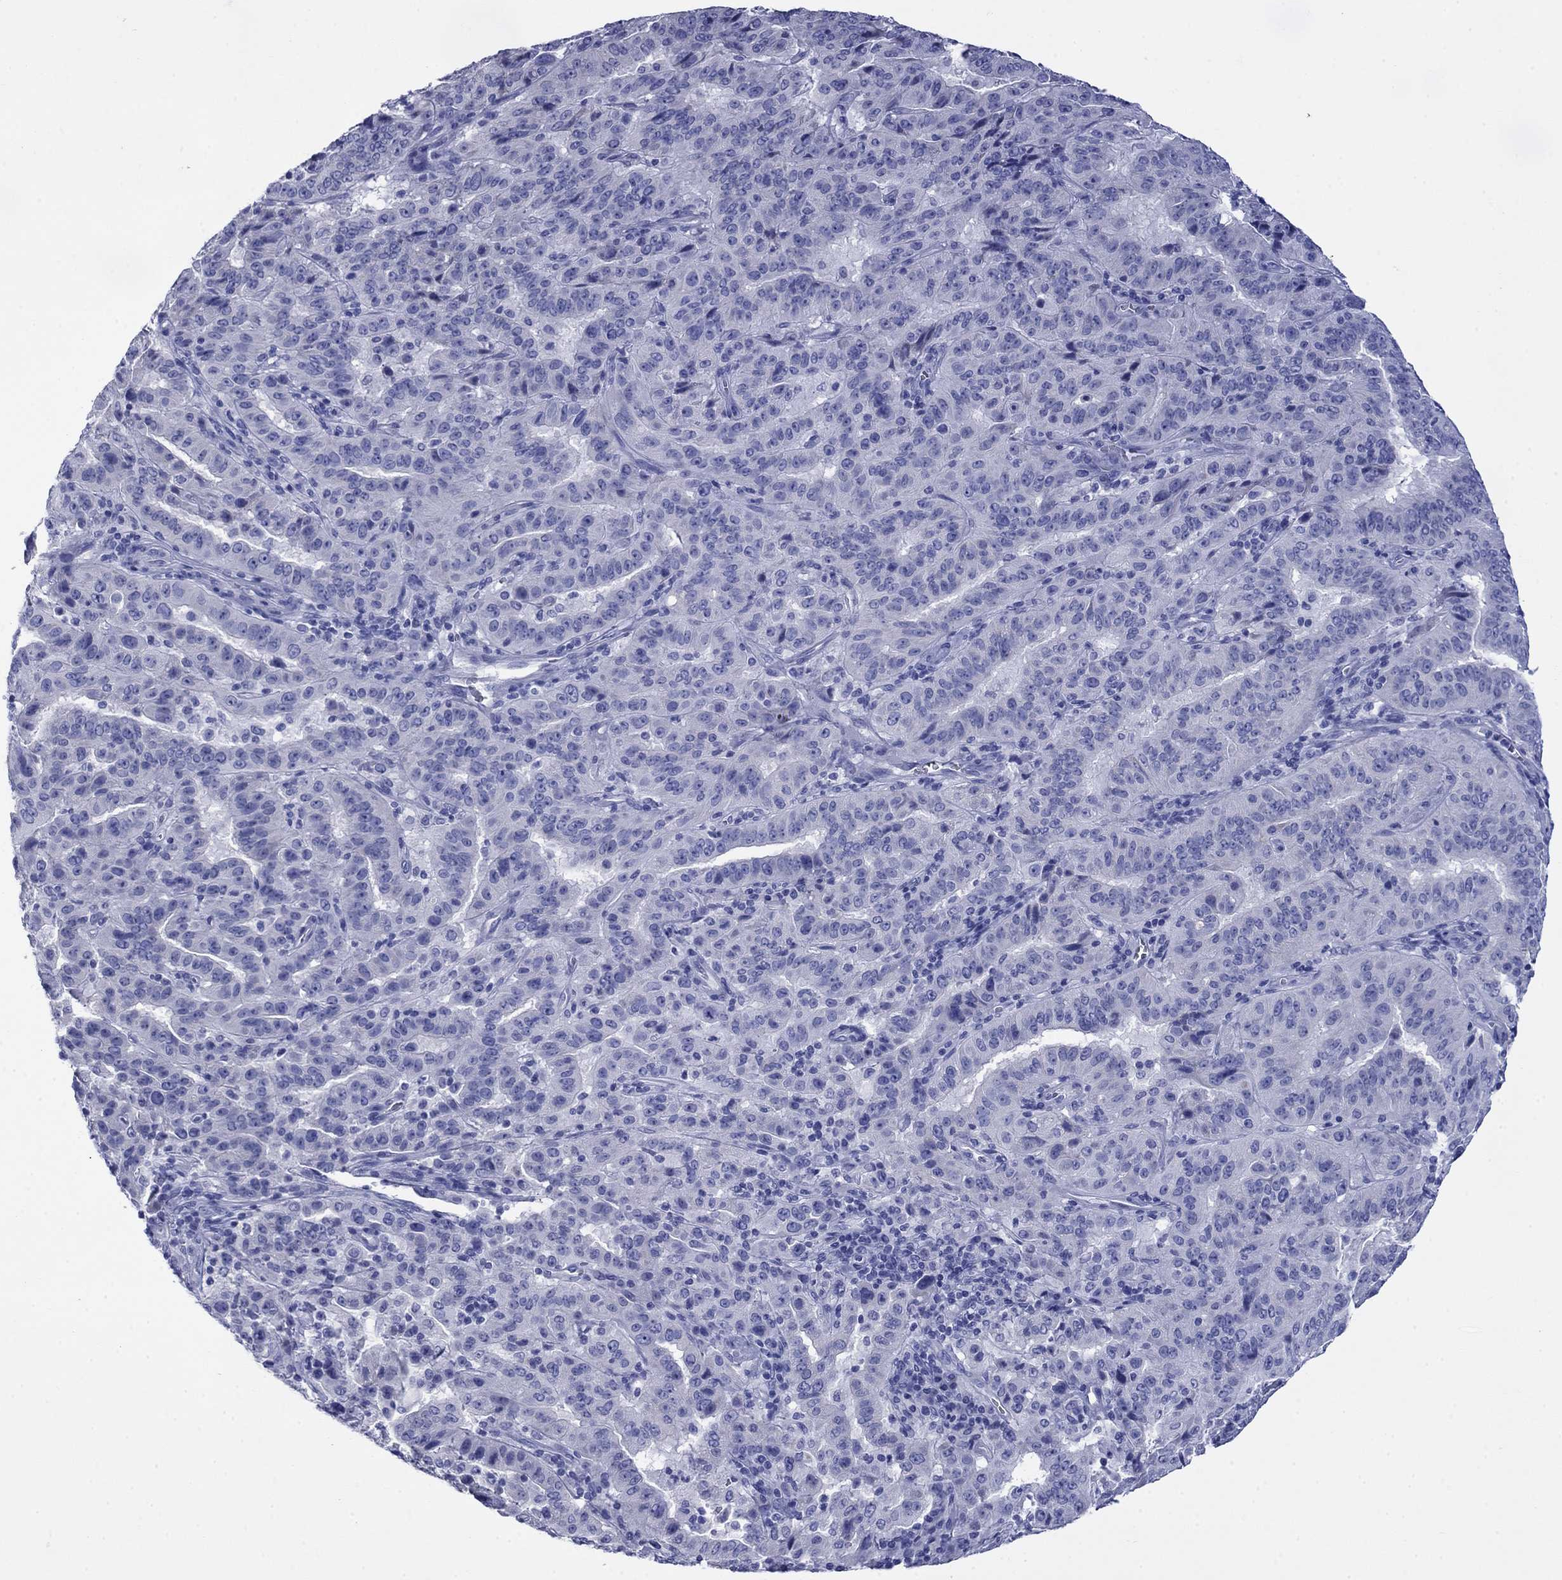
{"staining": {"intensity": "negative", "quantity": "none", "location": "none"}, "tissue": "pancreatic cancer", "cell_type": "Tumor cells", "image_type": "cancer", "snomed": [{"axis": "morphology", "description": "Adenocarcinoma, NOS"}, {"axis": "topography", "description": "Pancreas"}], "caption": "The IHC micrograph has no significant expression in tumor cells of pancreatic cancer (adenocarcinoma) tissue. The staining is performed using DAB (3,3'-diaminobenzidine) brown chromogen with nuclei counter-stained in using hematoxylin.", "gene": "GIP", "patient": {"sex": "male", "age": 63}}